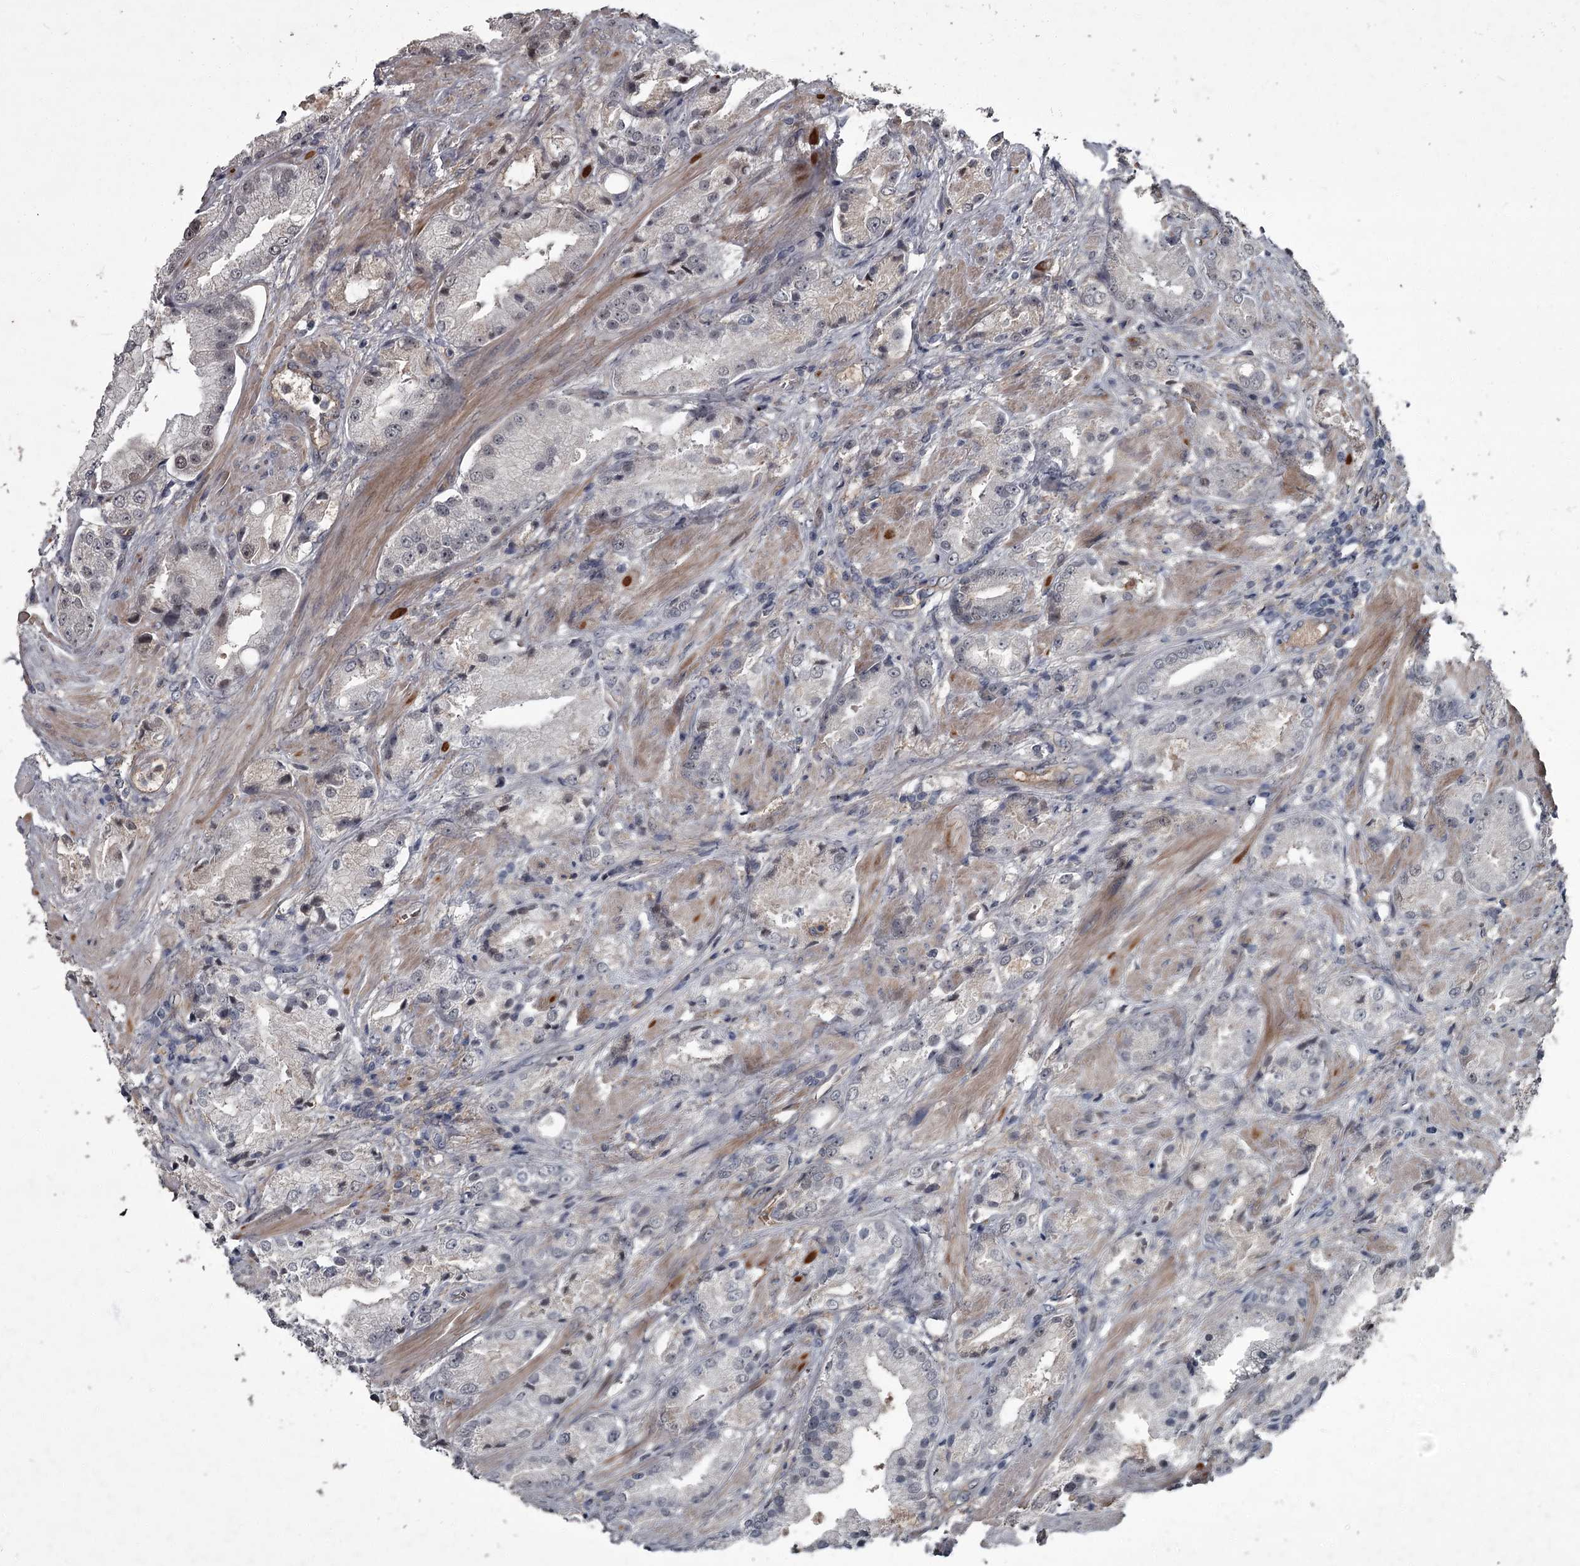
{"staining": {"intensity": "weak", "quantity": "<25%", "location": "cytoplasmic/membranous"}, "tissue": "prostate cancer", "cell_type": "Tumor cells", "image_type": "cancer", "snomed": [{"axis": "morphology", "description": "Adenocarcinoma, Low grade"}, {"axis": "topography", "description": "Prostate"}], "caption": "Tumor cells show no significant protein expression in prostate cancer.", "gene": "FLVCR2", "patient": {"sex": "male", "age": 67}}